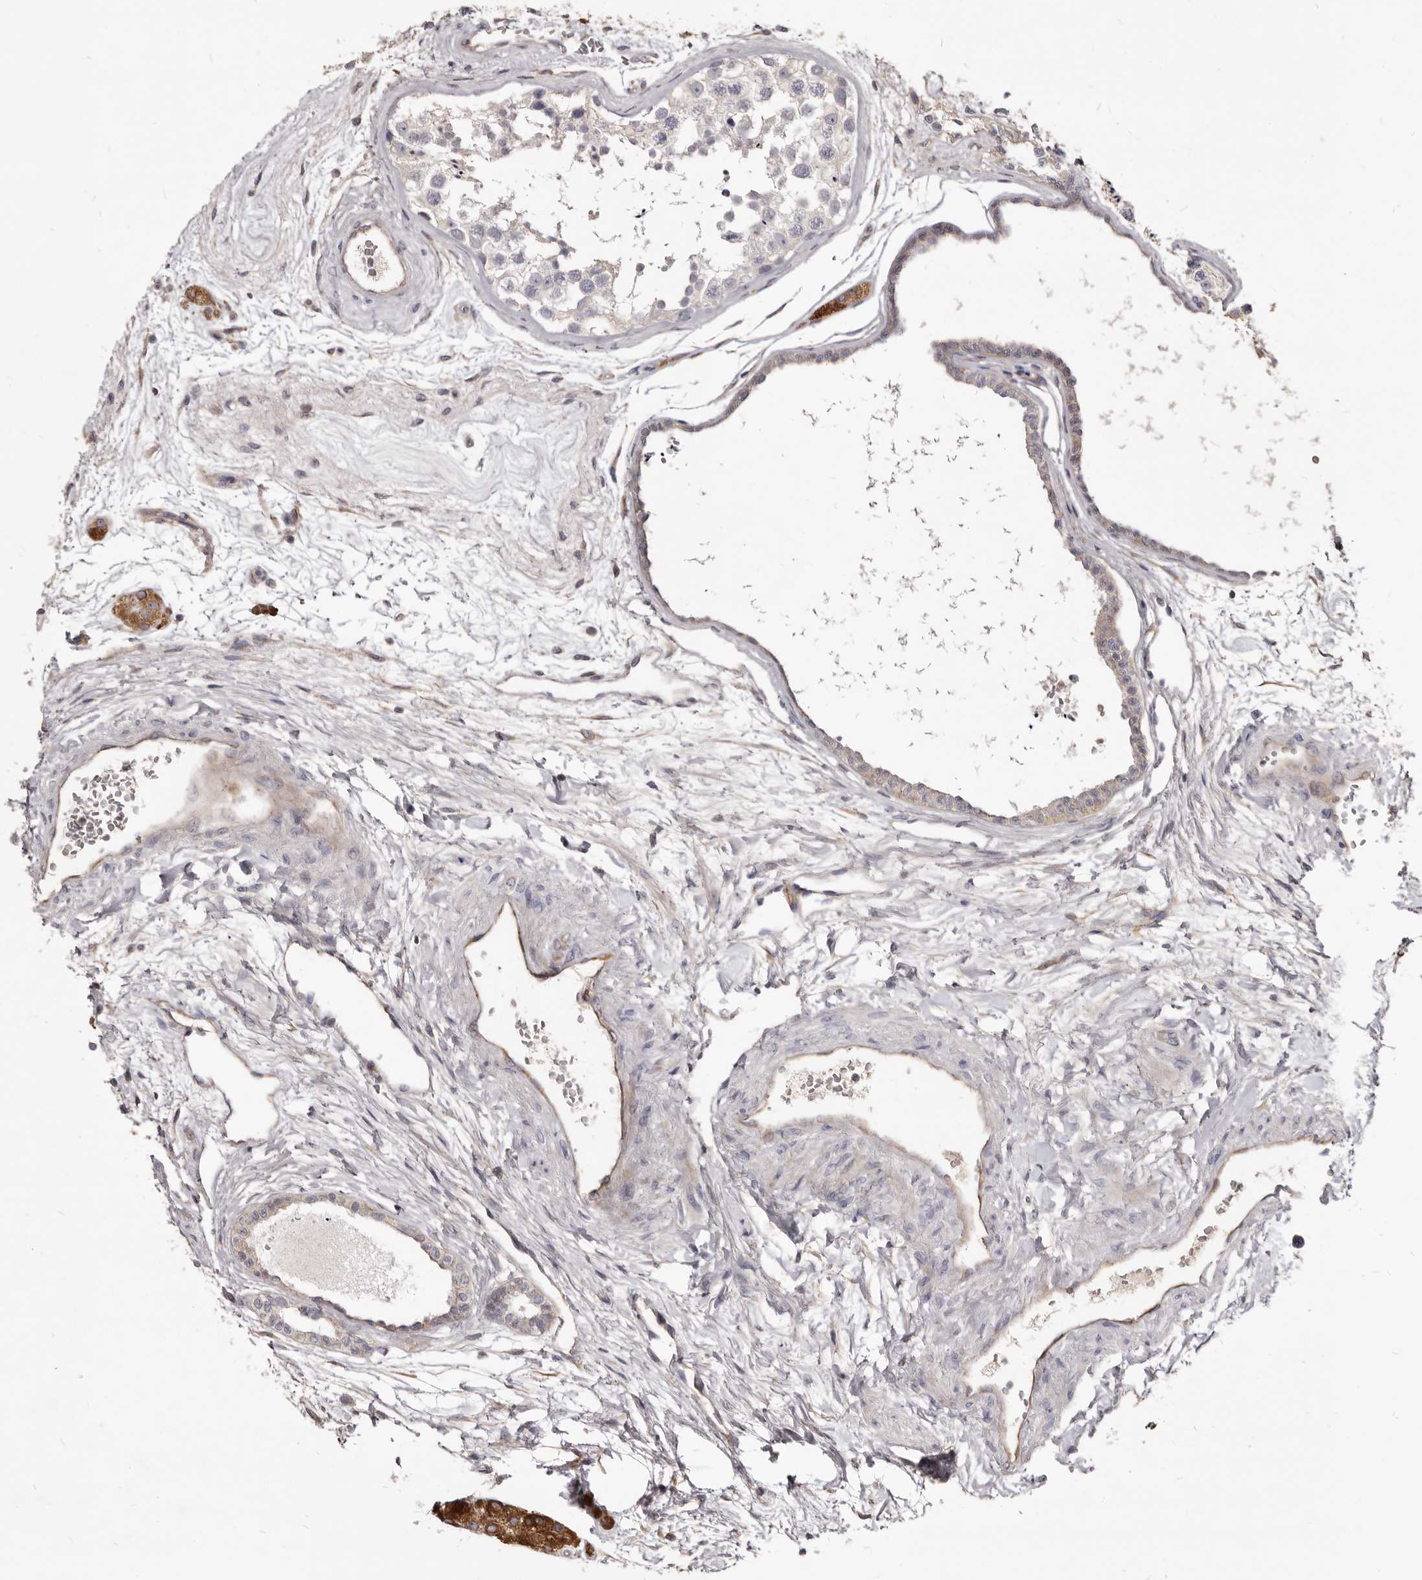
{"staining": {"intensity": "negative", "quantity": "none", "location": "none"}, "tissue": "testis", "cell_type": "Cells in seminiferous ducts", "image_type": "normal", "snomed": [{"axis": "morphology", "description": "Normal tissue, NOS"}, {"axis": "topography", "description": "Testis"}], "caption": "Immunohistochemistry (IHC) of normal human testis displays no expression in cells in seminiferous ducts.", "gene": "FAS", "patient": {"sex": "male", "age": 56}}